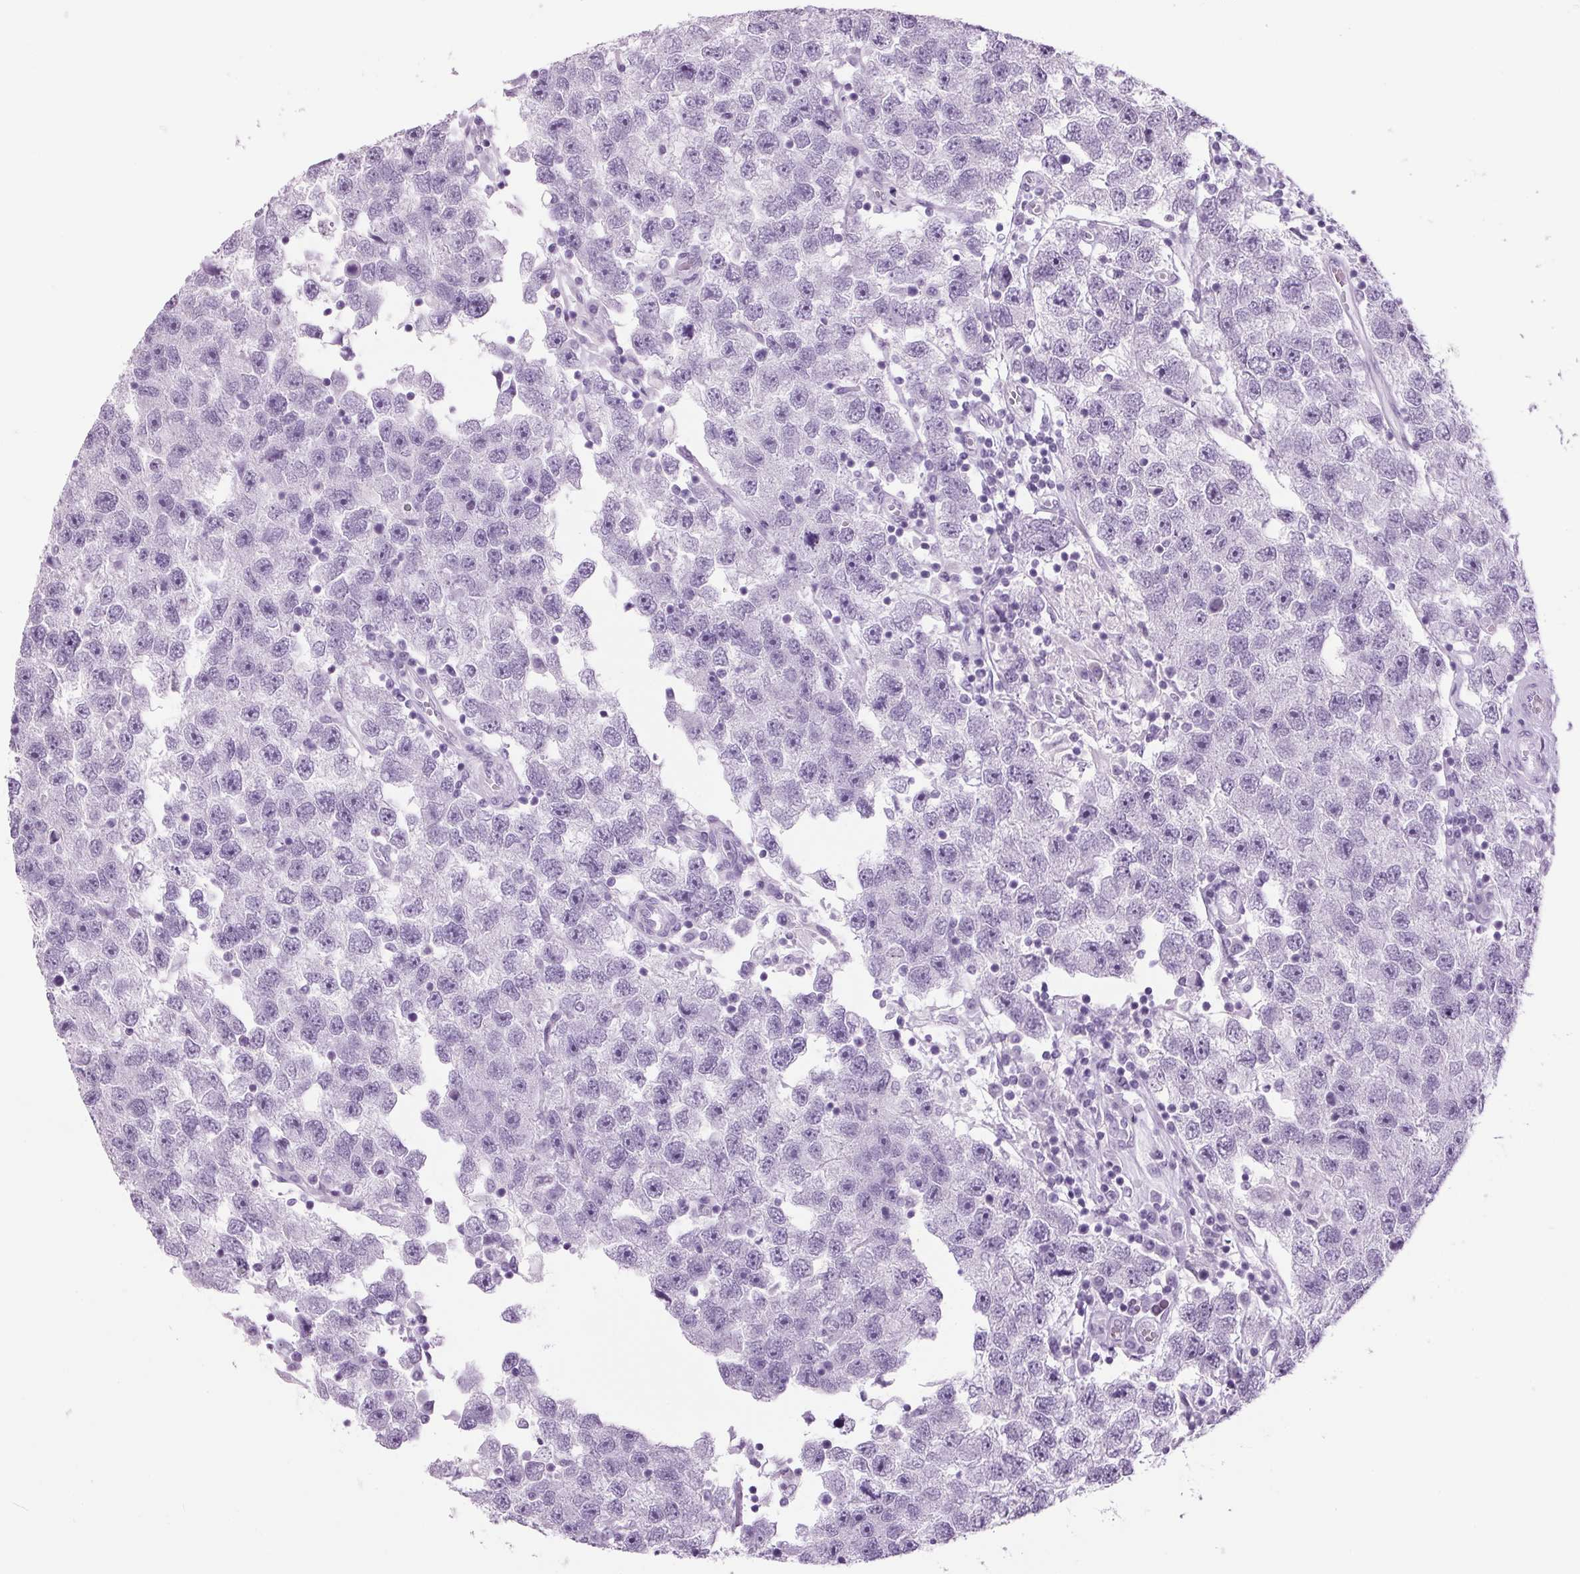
{"staining": {"intensity": "negative", "quantity": "none", "location": "none"}, "tissue": "testis cancer", "cell_type": "Tumor cells", "image_type": "cancer", "snomed": [{"axis": "morphology", "description": "Seminoma, NOS"}, {"axis": "topography", "description": "Testis"}], "caption": "Histopathology image shows no protein expression in tumor cells of testis seminoma tissue.", "gene": "PPP1R1A", "patient": {"sex": "male", "age": 26}}